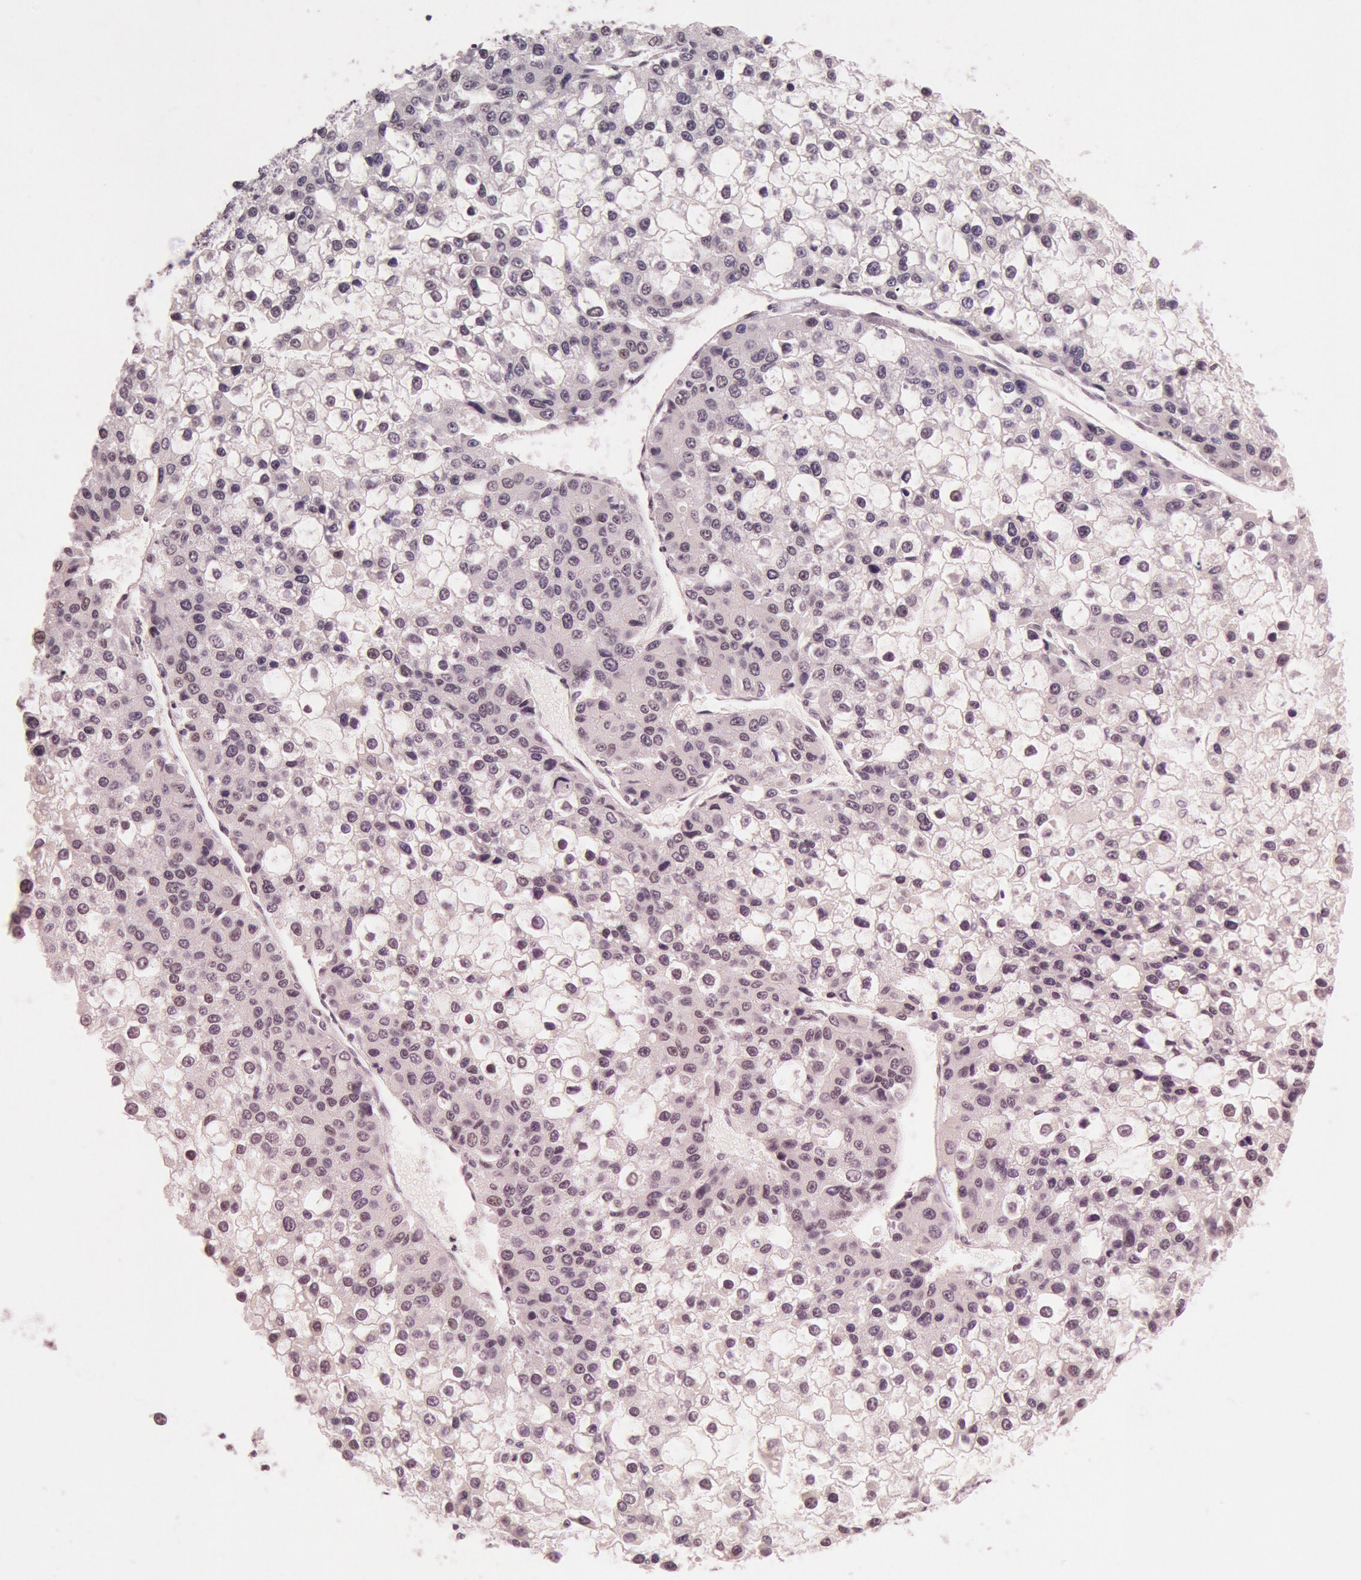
{"staining": {"intensity": "weak", "quantity": "<25%", "location": "nuclear"}, "tissue": "liver cancer", "cell_type": "Tumor cells", "image_type": "cancer", "snomed": [{"axis": "morphology", "description": "Carcinoma, Hepatocellular, NOS"}, {"axis": "topography", "description": "Liver"}], "caption": "The immunohistochemistry (IHC) micrograph has no significant staining in tumor cells of liver cancer tissue. The staining was performed using DAB to visualize the protein expression in brown, while the nuclei were stained in blue with hematoxylin (Magnification: 20x).", "gene": "TASL", "patient": {"sex": "female", "age": 66}}